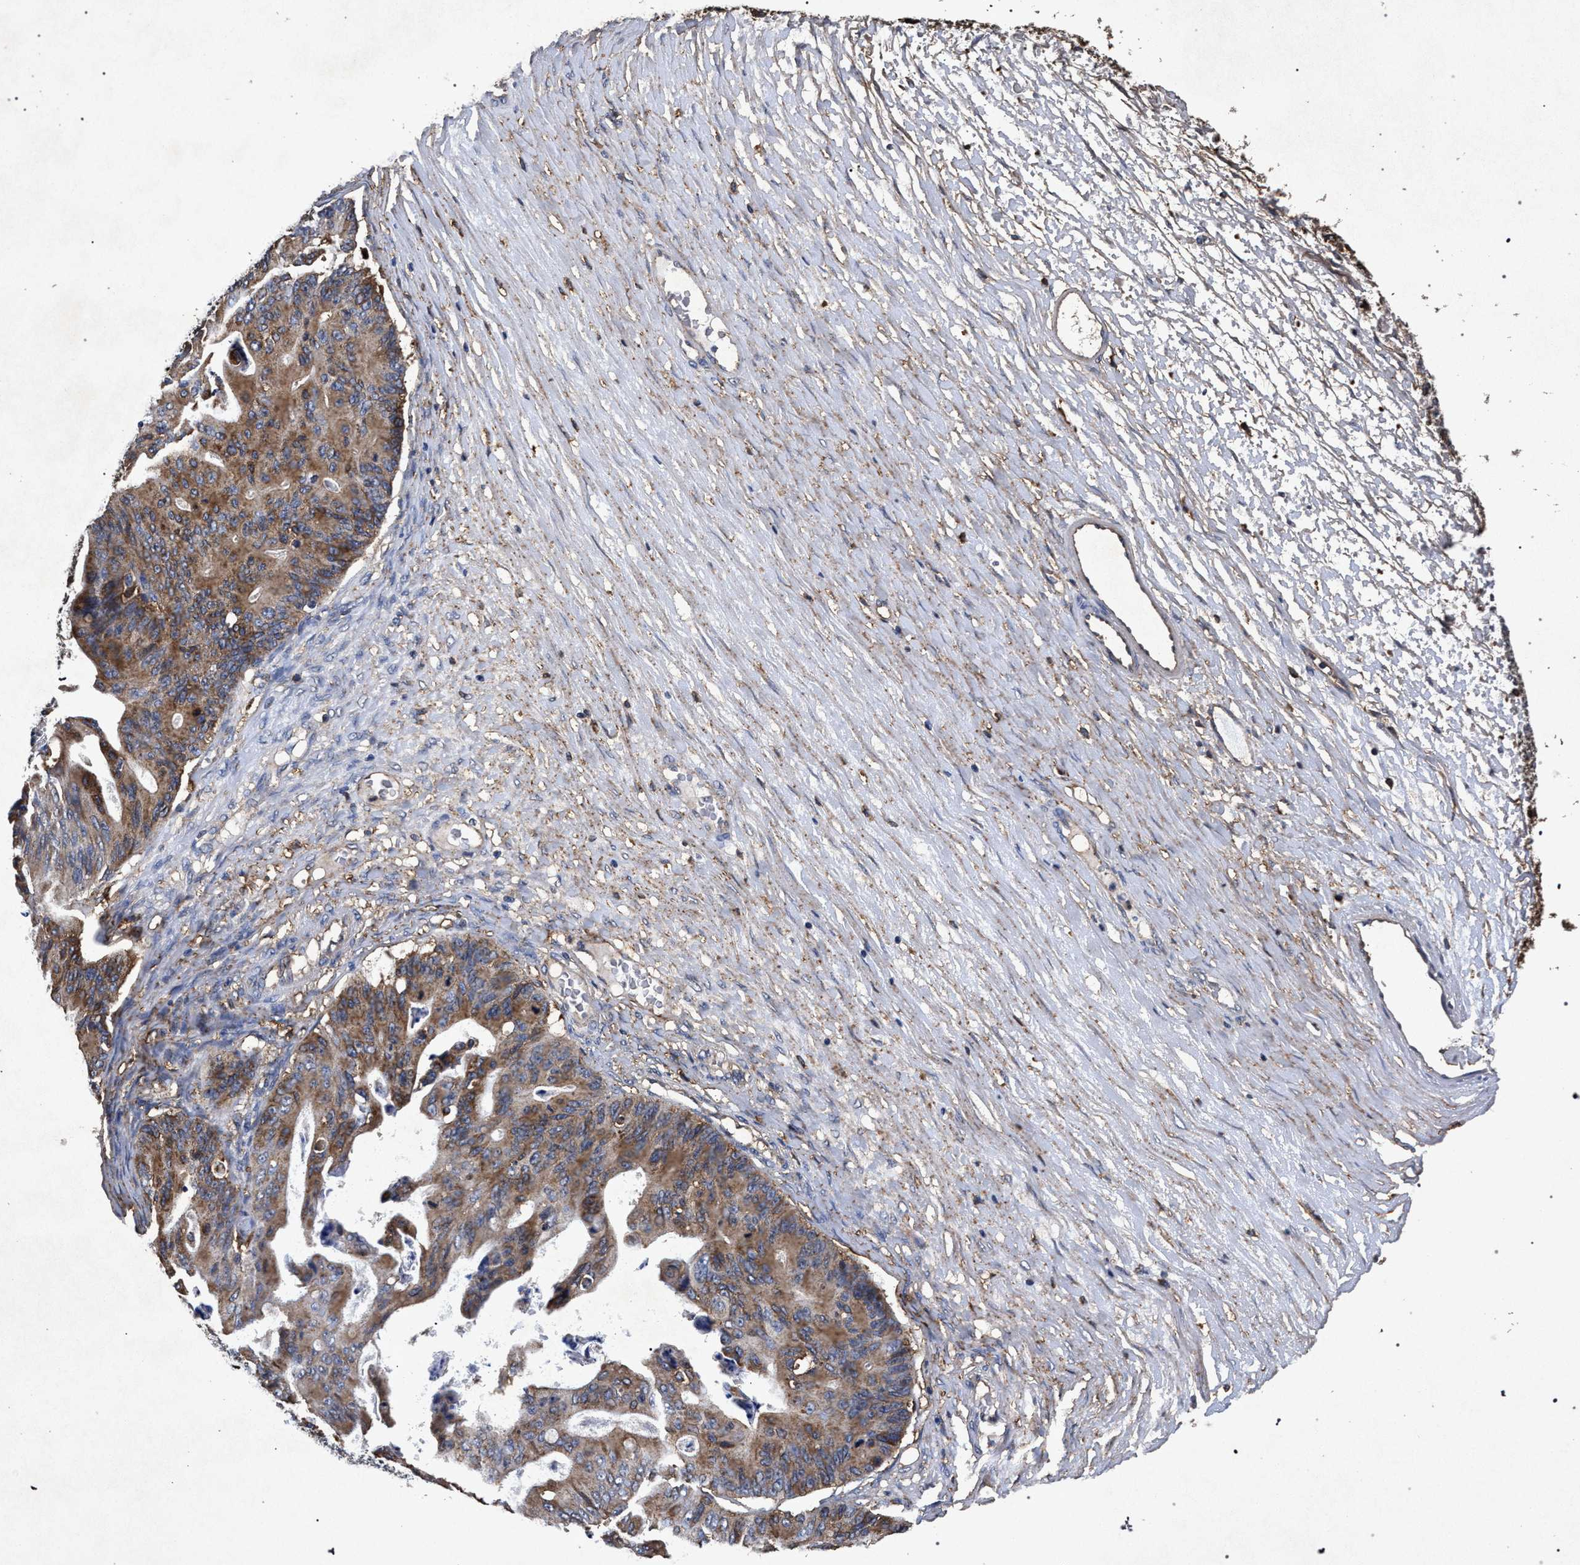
{"staining": {"intensity": "moderate", "quantity": ">75%", "location": "cytoplasmic/membranous"}, "tissue": "ovarian cancer", "cell_type": "Tumor cells", "image_type": "cancer", "snomed": [{"axis": "morphology", "description": "Cystadenocarcinoma, mucinous, NOS"}, {"axis": "topography", "description": "Ovary"}], "caption": "Ovarian cancer stained with DAB (3,3'-diaminobenzidine) immunohistochemistry reveals medium levels of moderate cytoplasmic/membranous staining in approximately >75% of tumor cells. (Stains: DAB (3,3'-diaminobenzidine) in brown, nuclei in blue, Microscopy: brightfield microscopy at high magnification).", "gene": "MARCKS", "patient": {"sex": "female", "age": 37}}